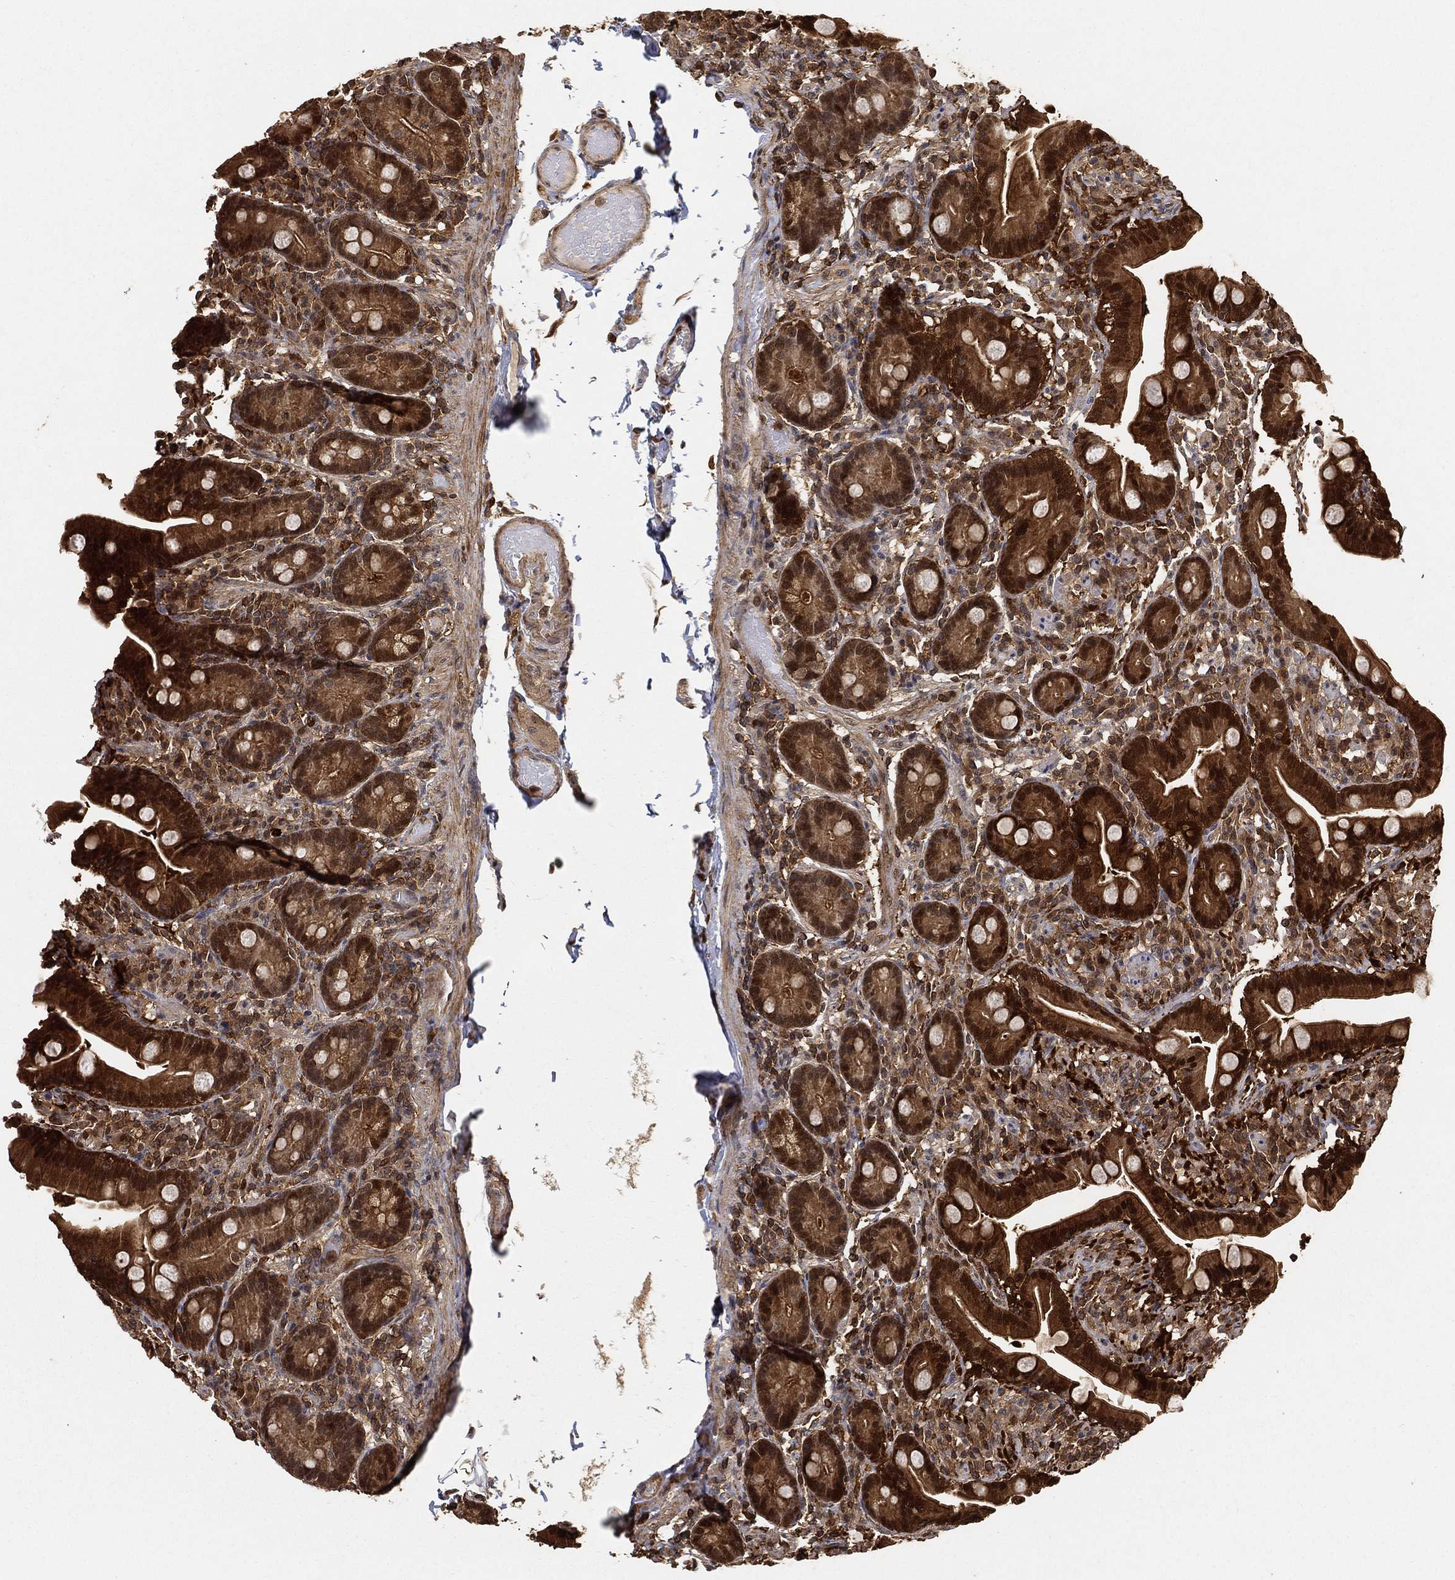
{"staining": {"intensity": "strong", "quantity": ">75%", "location": "cytoplasmic/membranous,nuclear"}, "tissue": "small intestine", "cell_type": "Glandular cells", "image_type": "normal", "snomed": [{"axis": "morphology", "description": "Normal tissue, NOS"}, {"axis": "topography", "description": "Small intestine"}], "caption": "Unremarkable small intestine was stained to show a protein in brown. There is high levels of strong cytoplasmic/membranous,nuclear expression in approximately >75% of glandular cells.", "gene": "CRYL1", "patient": {"sex": "male", "age": 66}}